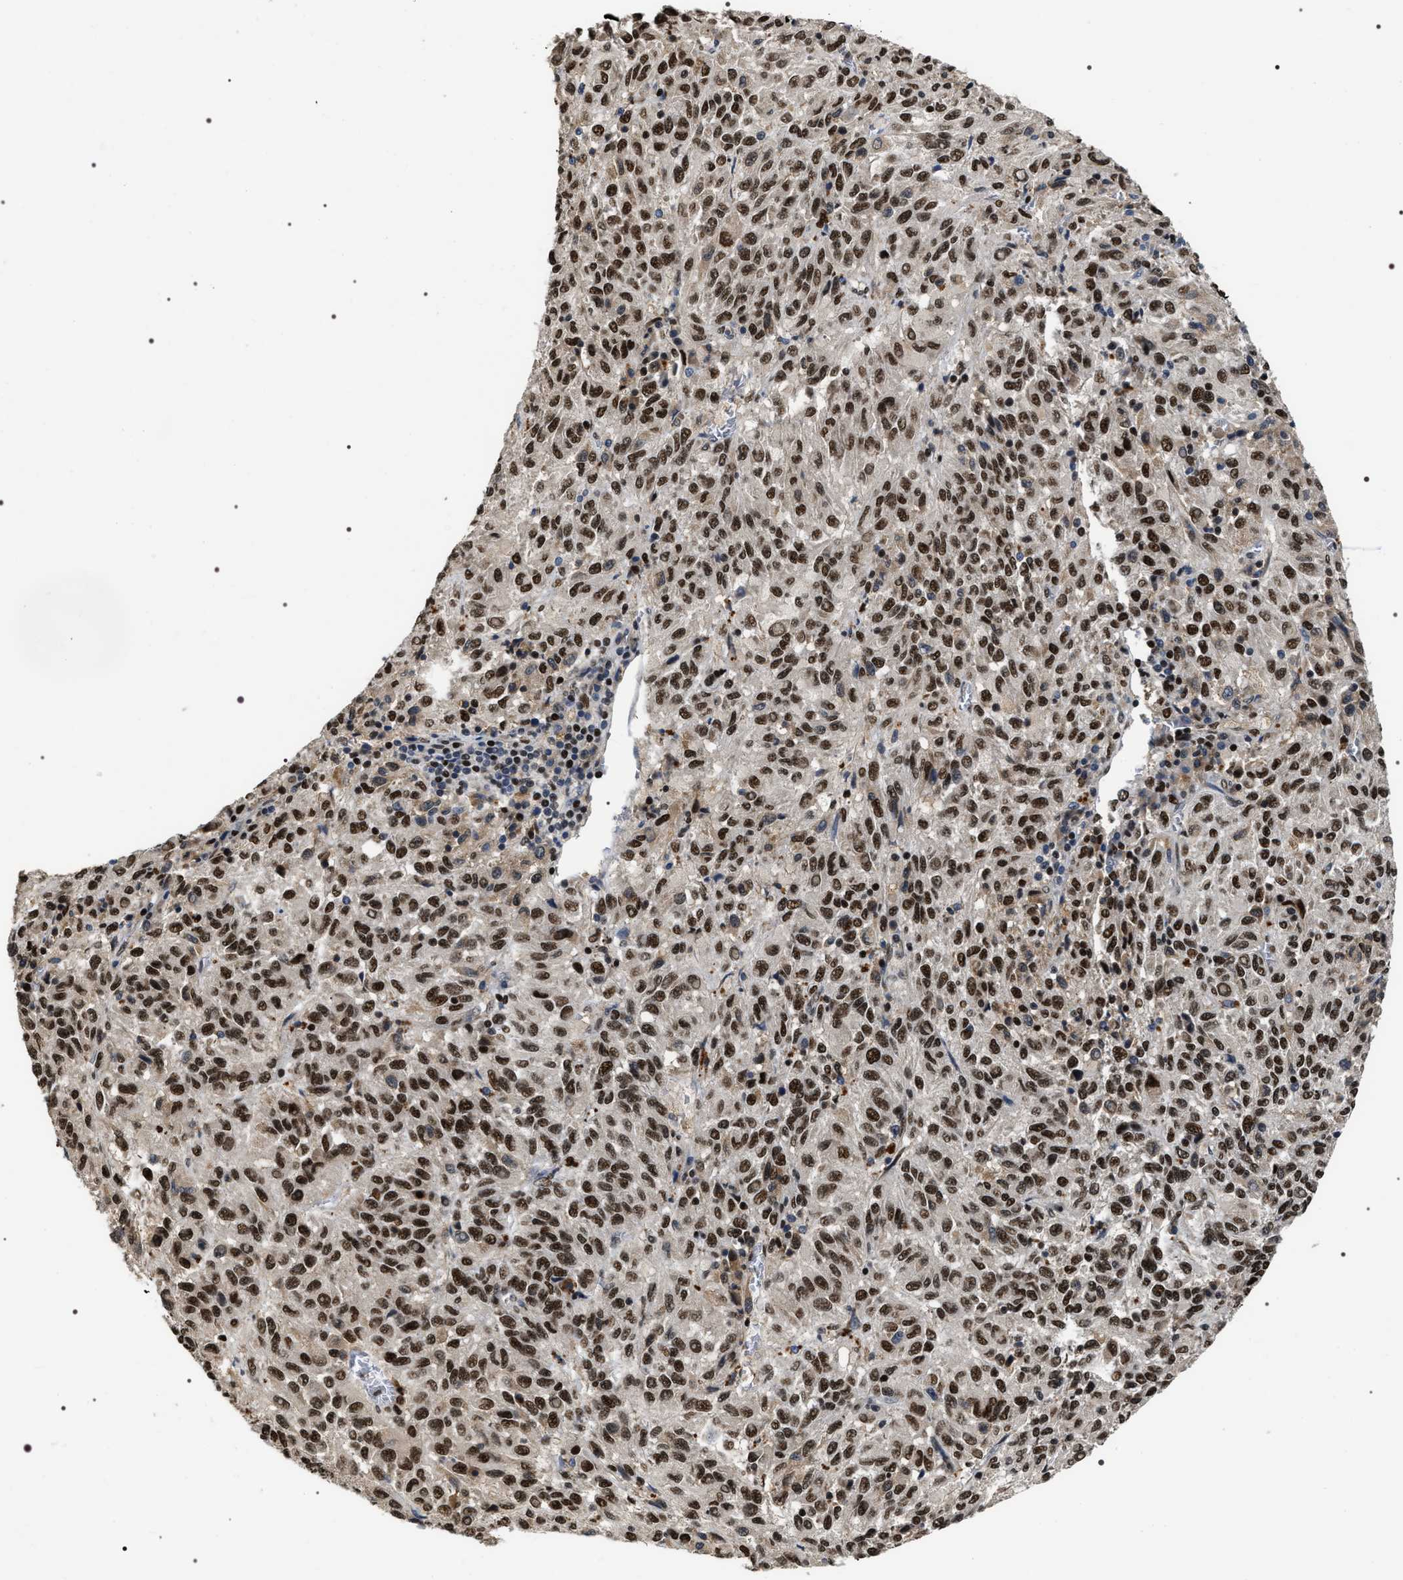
{"staining": {"intensity": "strong", "quantity": ">75%", "location": "nuclear"}, "tissue": "melanoma", "cell_type": "Tumor cells", "image_type": "cancer", "snomed": [{"axis": "morphology", "description": "Malignant melanoma, Metastatic site"}, {"axis": "topography", "description": "Lung"}], "caption": "Human melanoma stained for a protein (brown) shows strong nuclear positive expression in approximately >75% of tumor cells.", "gene": "C7orf25", "patient": {"sex": "male", "age": 64}}